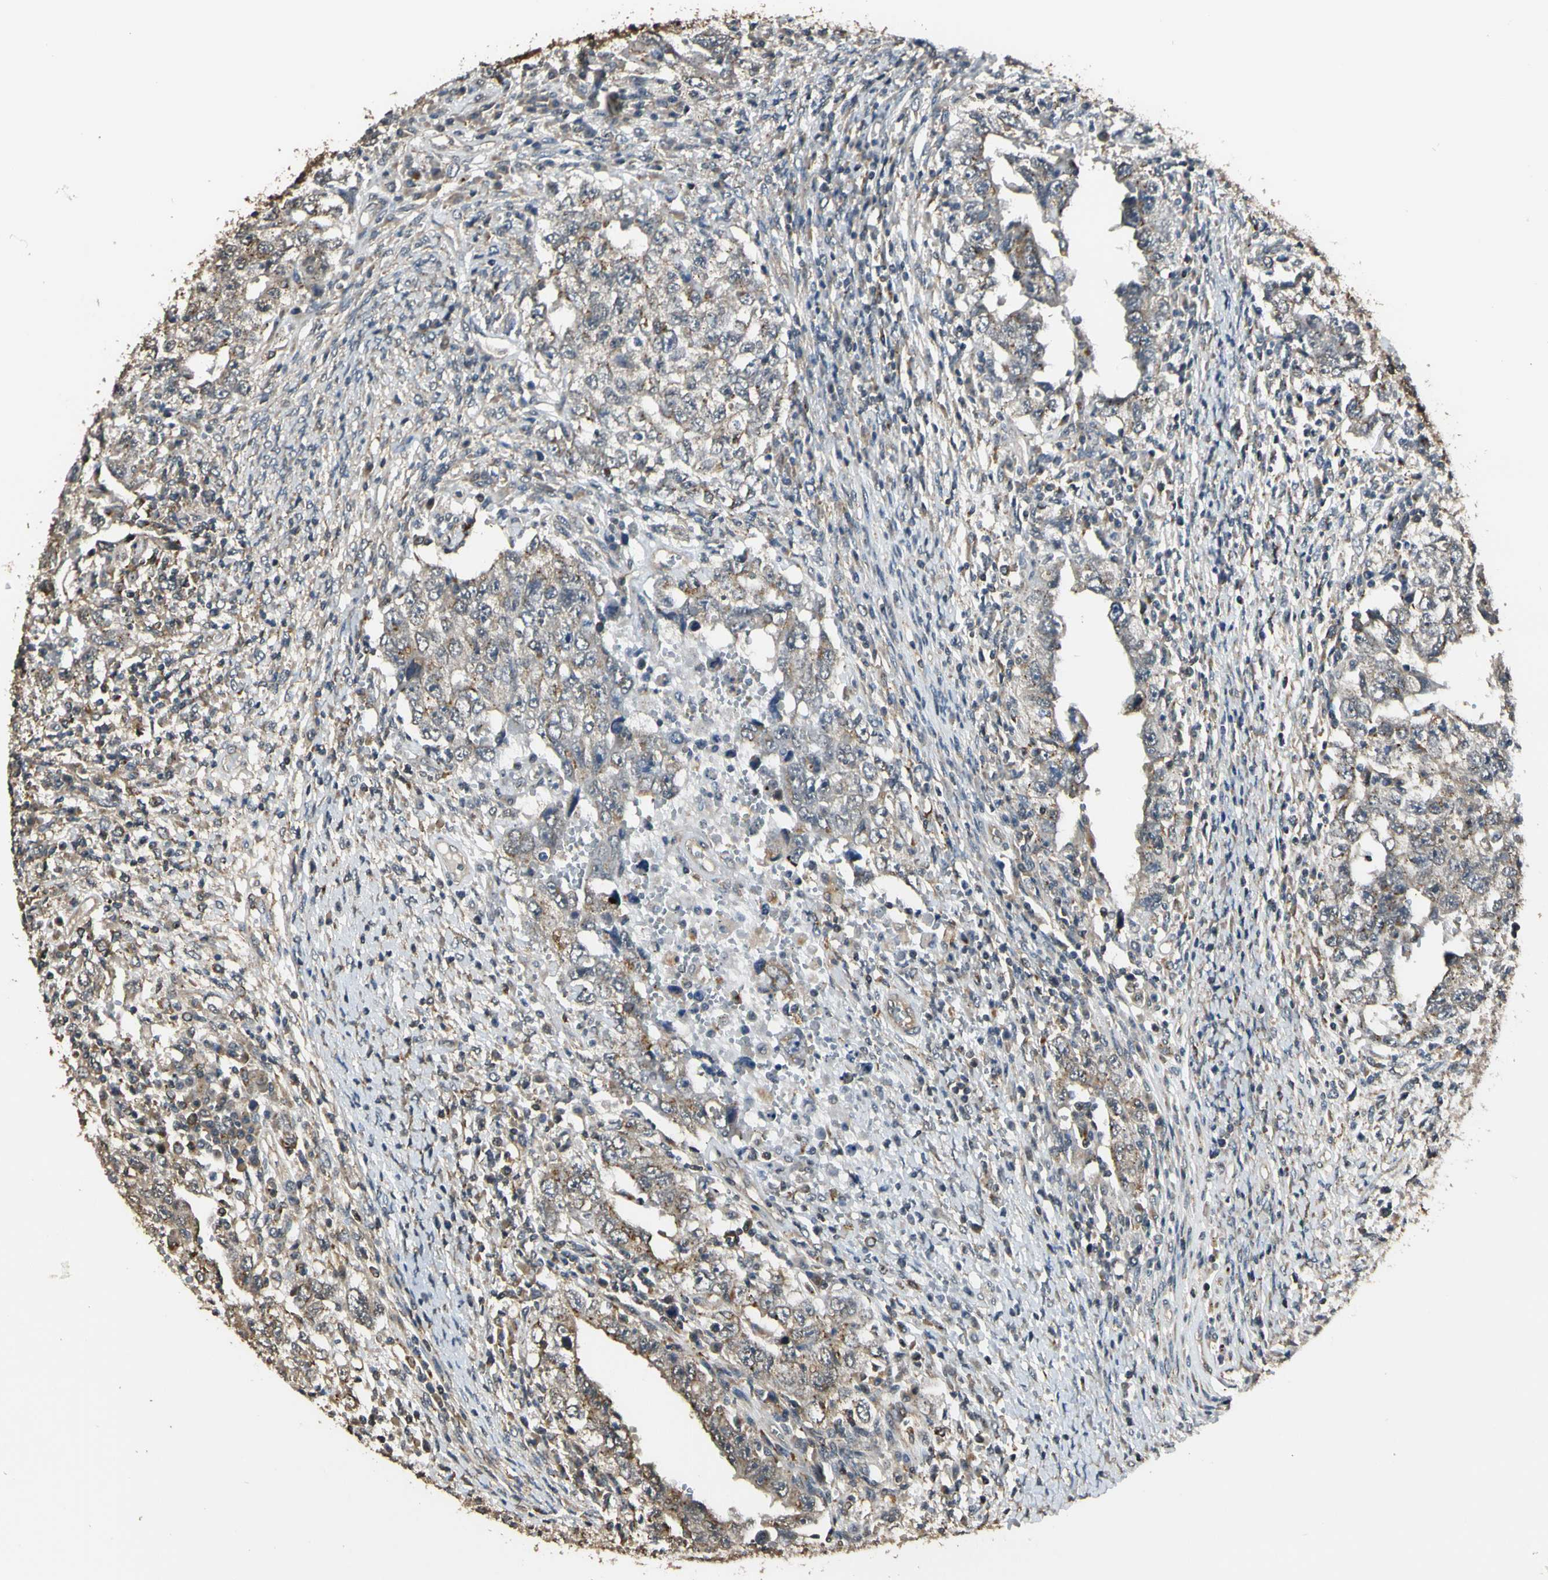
{"staining": {"intensity": "weak", "quantity": "<25%", "location": "cytoplasmic/membranous"}, "tissue": "testis cancer", "cell_type": "Tumor cells", "image_type": "cancer", "snomed": [{"axis": "morphology", "description": "Carcinoma, Embryonal, NOS"}, {"axis": "topography", "description": "Testis"}], "caption": "Immunohistochemical staining of testis cancer (embryonal carcinoma) displays no significant expression in tumor cells.", "gene": "LAMTOR1", "patient": {"sex": "male", "age": 26}}